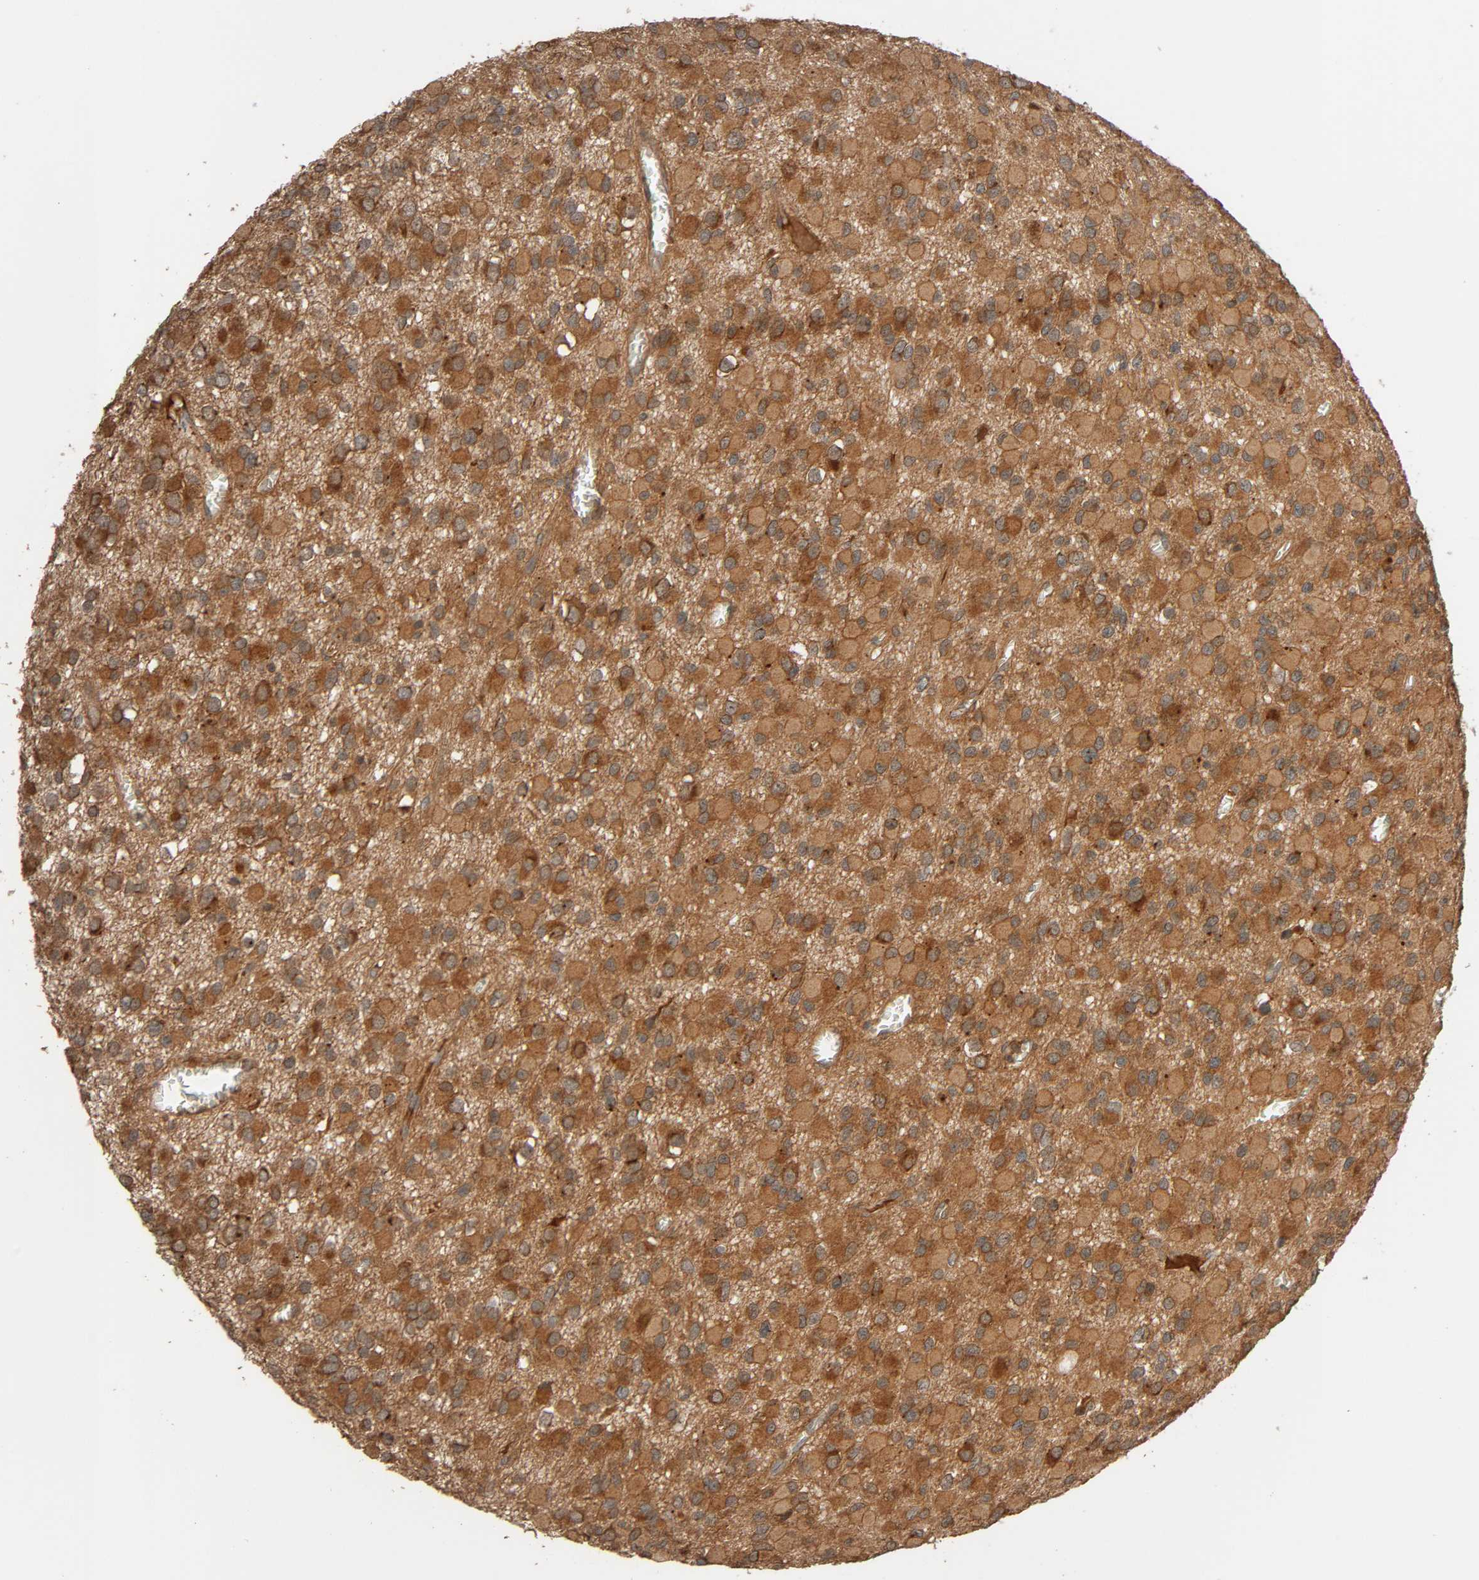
{"staining": {"intensity": "strong", "quantity": ">75%", "location": "cytoplasmic/membranous,nuclear"}, "tissue": "glioma", "cell_type": "Tumor cells", "image_type": "cancer", "snomed": [{"axis": "morphology", "description": "Glioma, malignant, Low grade"}, {"axis": "topography", "description": "Brain"}], "caption": "Malignant glioma (low-grade) stained with a protein marker reveals strong staining in tumor cells.", "gene": "MAP3K8", "patient": {"sex": "male", "age": 42}}